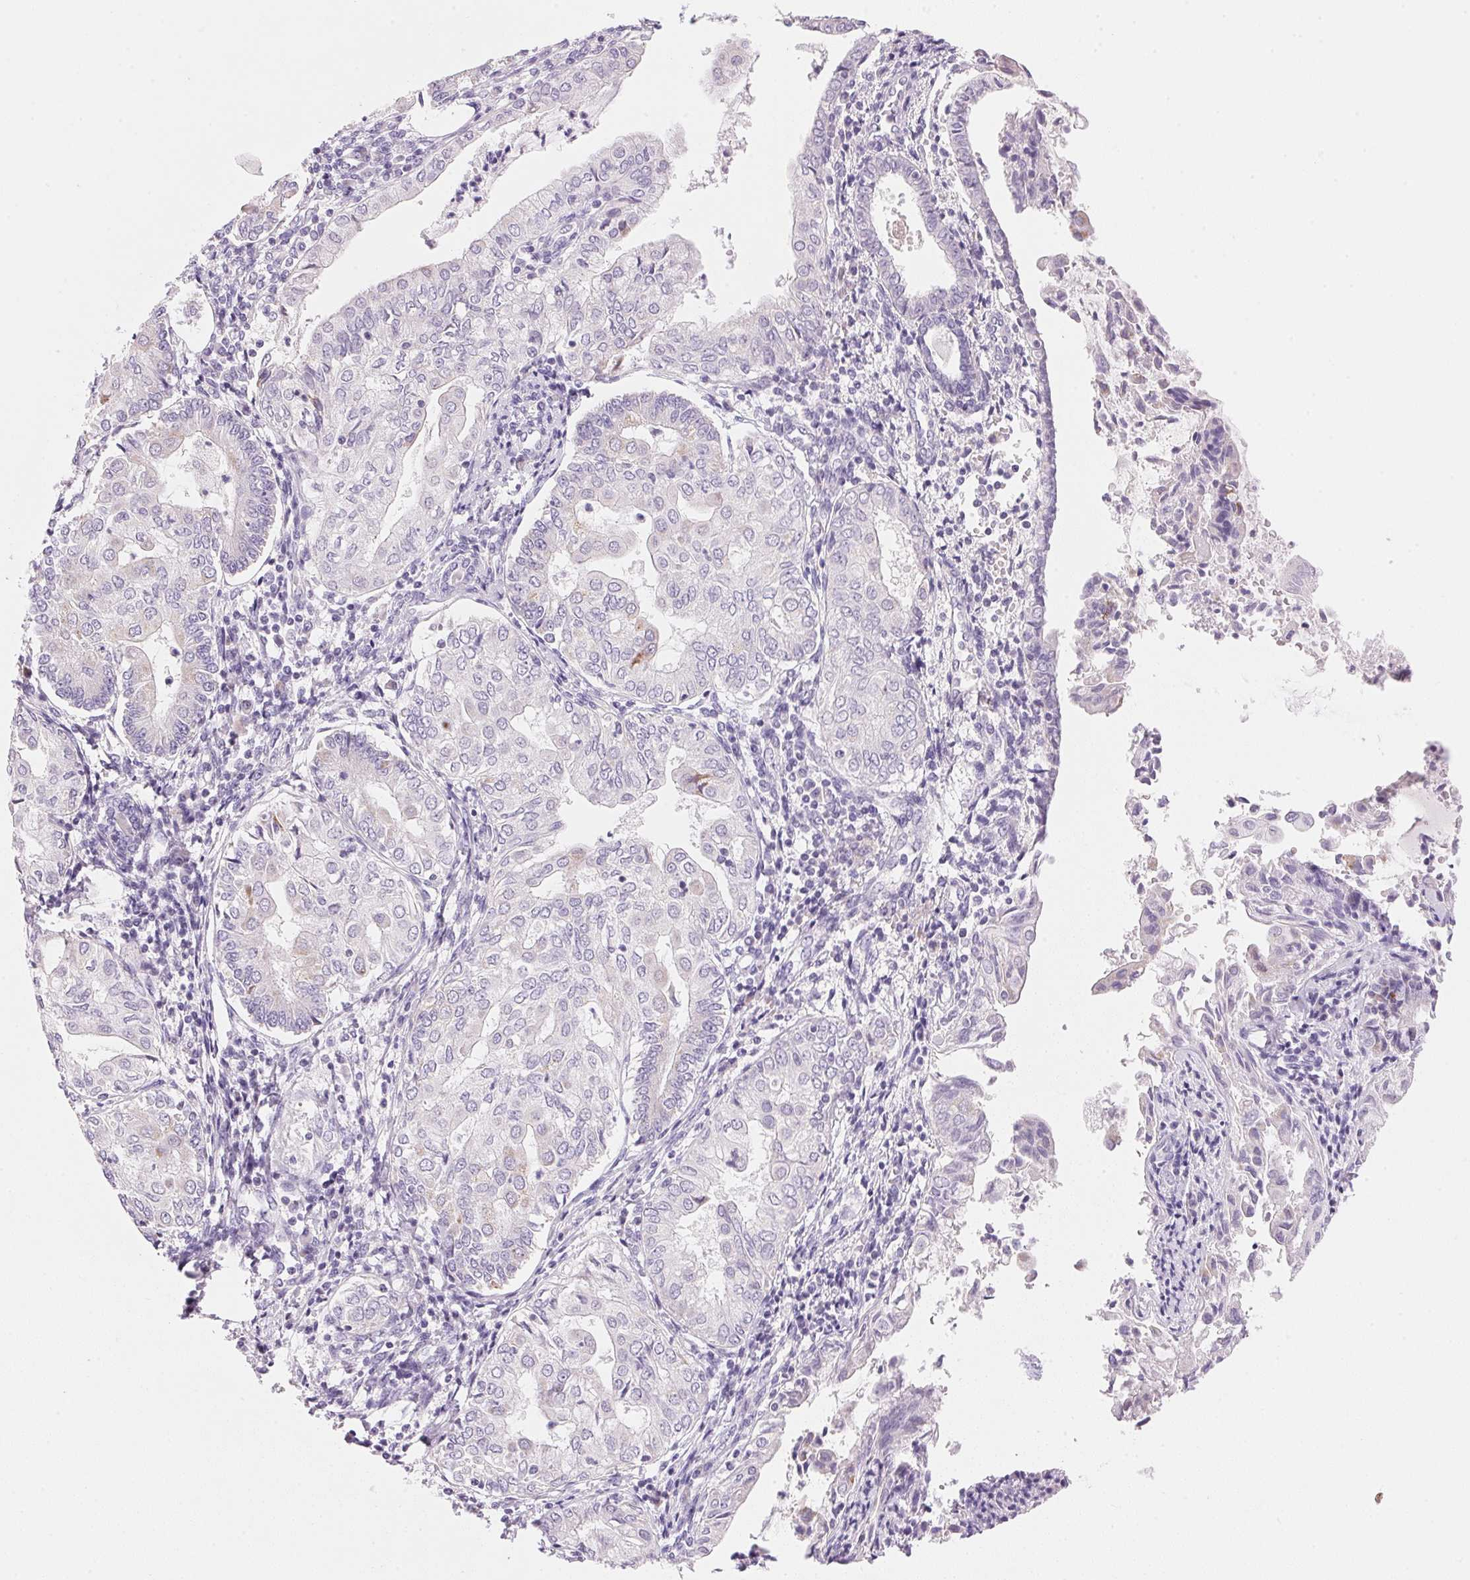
{"staining": {"intensity": "negative", "quantity": "none", "location": "none"}, "tissue": "endometrial cancer", "cell_type": "Tumor cells", "image_type": "cancer", "snomed": [{"axis": "morphology", "description": "Adenocarcinoma, NOS"}, {"axis": "topography", "description": "Endometrium"}], "caption": "DAB immunohistochemical staining of human adenocarcinoma (endometrial) exhibits no significant staining in tumor cells. (DAB (3,3'-diaminobenzidine) IHC, high magnification).", "gene": "CYP11B1", "patient": {"sex": "female", "age": 68}}